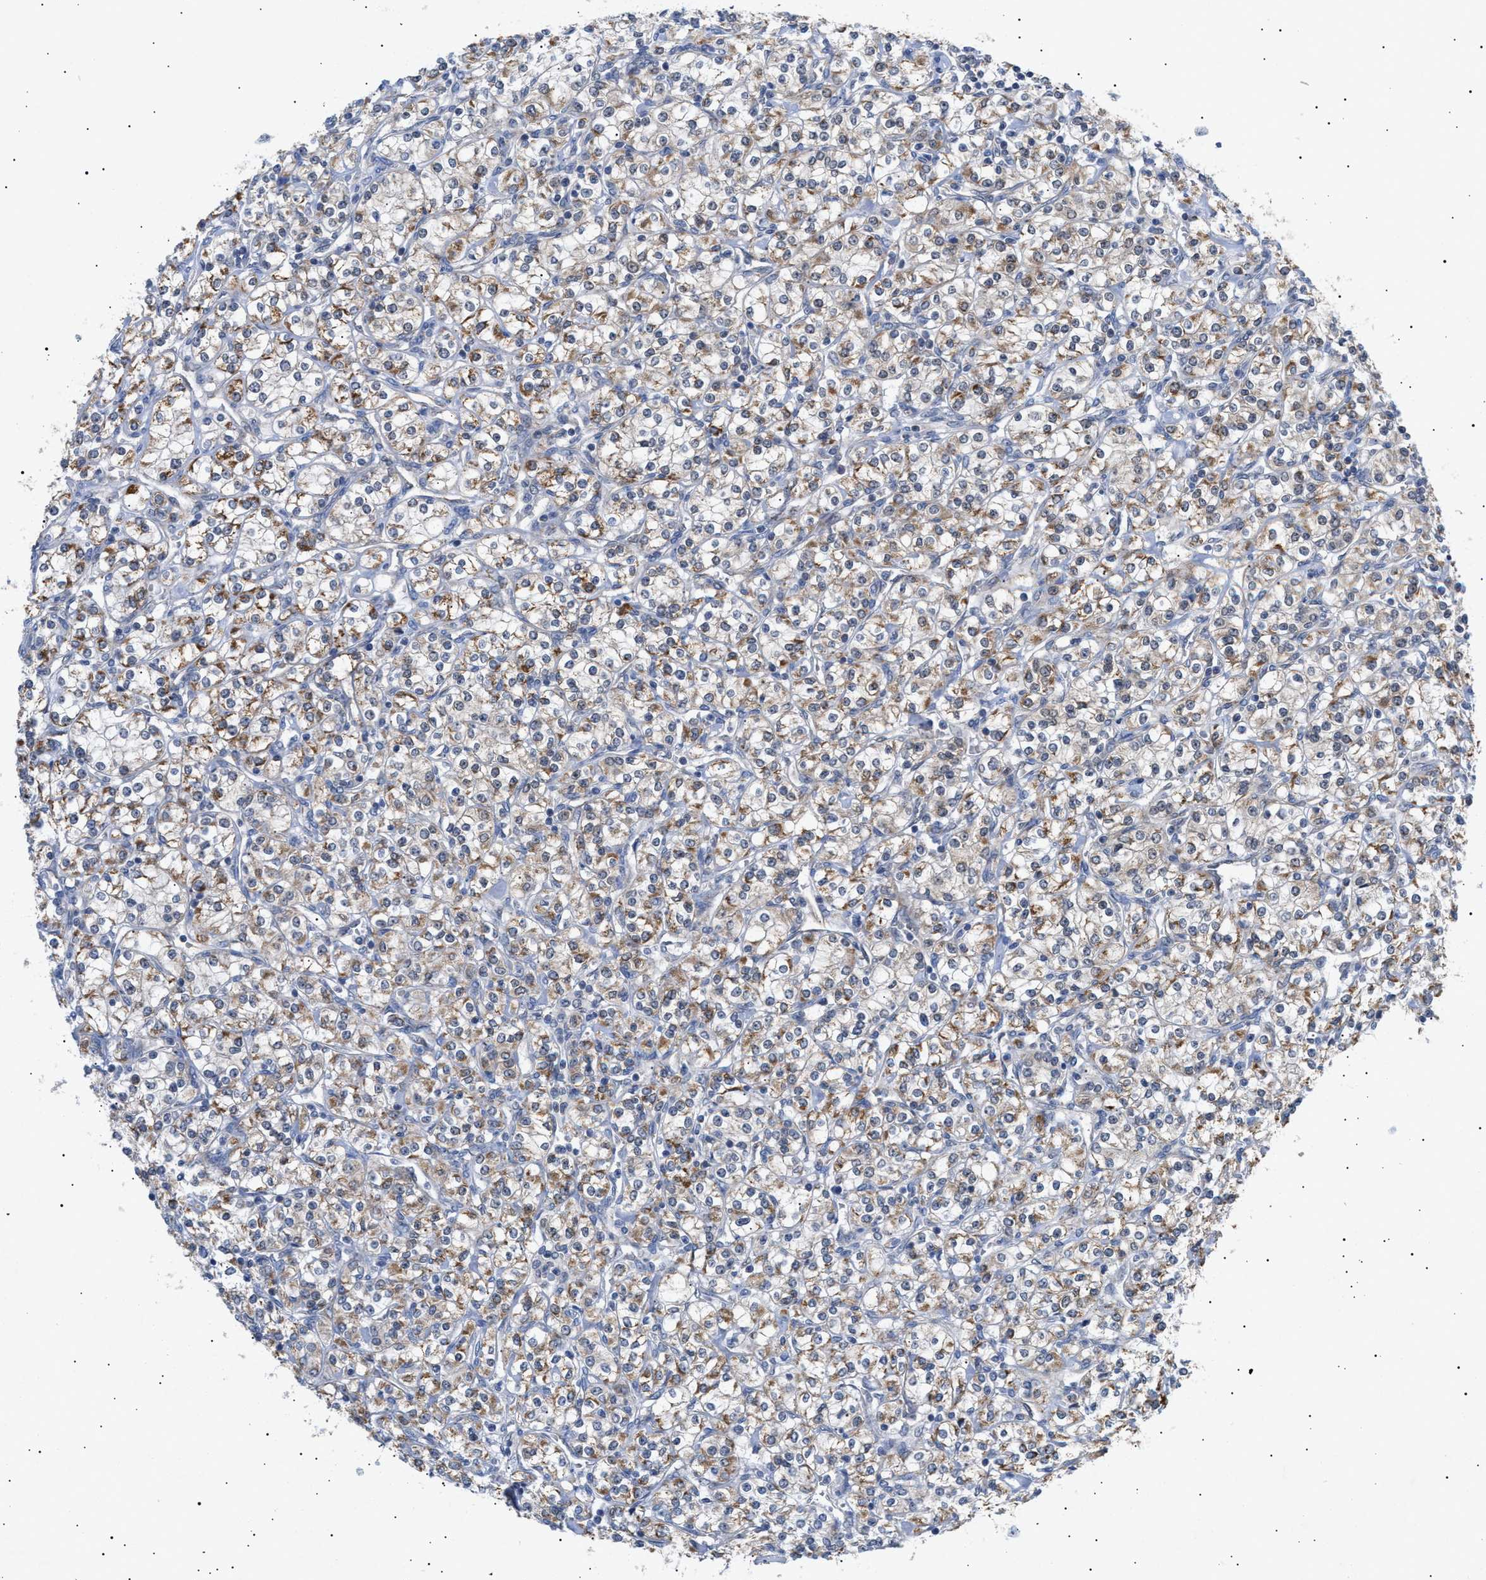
{"staining": {"intensity": "moderate", "quantity": ">75%", "location": "cytoplasmic/membranous"}, "tissue": "renal cancer", "cell_type": "Tumor cells", "image_type": "cancer", "snomed": [{"axis": "morphology", "description": "Adenocarcinoma, NOS"}, {"axis": "topography", "description": "Kidney"}], "caption": "Renal cancer (adenocarcinoma) was stained to show a protein in brown. There is medium levels of moderate cytoplasmic/membranous staining in about >75% of tumor cells.", "gene": "SIRT5", "patient": {"sex": "male", "age": 77}}